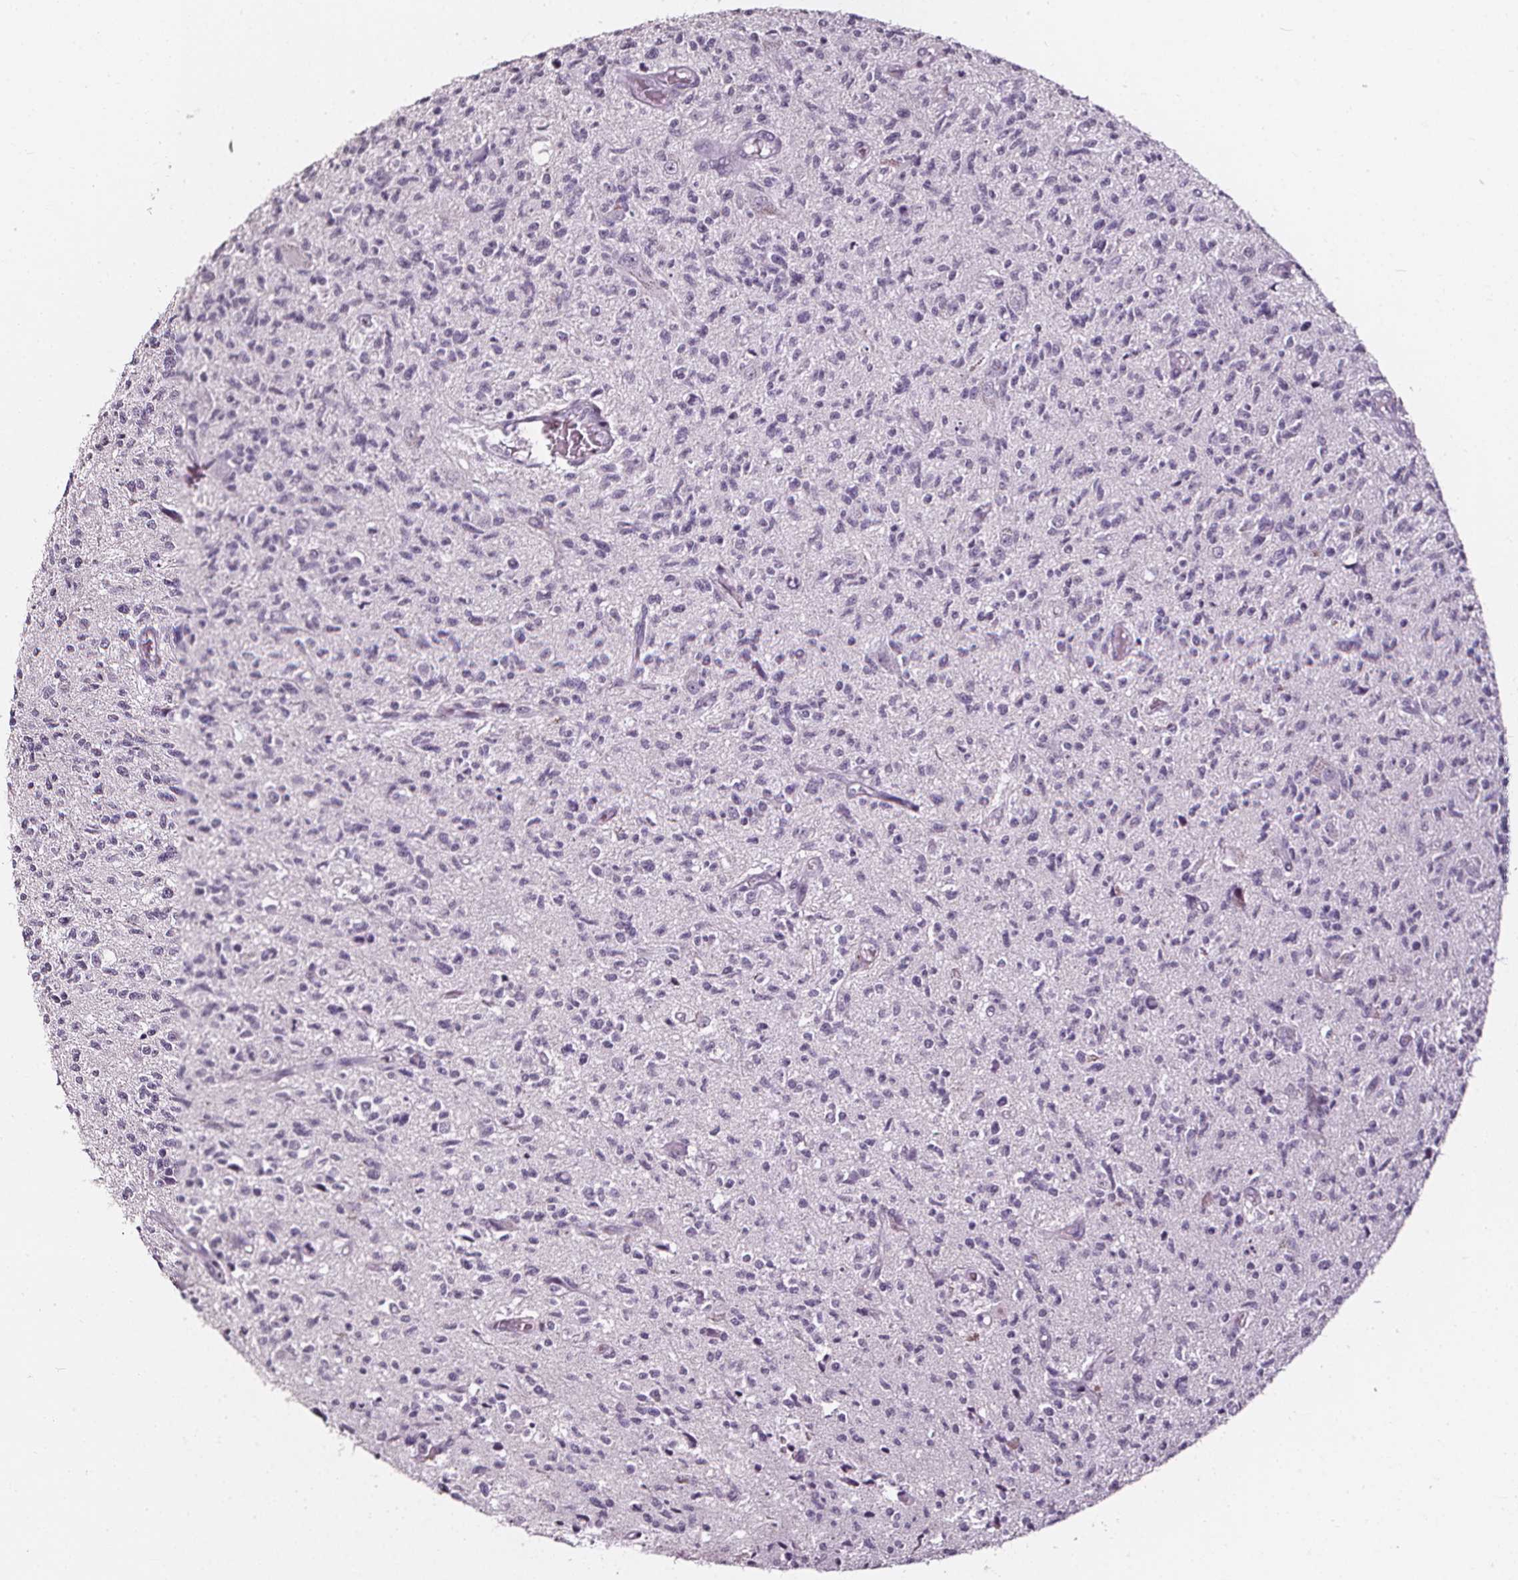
{"staining": {"intensity": "negative", "quantity": "none", "location": "none"}, "tissue": "glioma", "cell_type": "Tumor cells", "image_type": "cancer", "snomed": [{"axis": "morphology", "description": "Glioma, malignant, High grade"}, {"axis": "topography", "description": "Brain"}], "caption": "A high-resolution micrograph shows immunohistochemistry (IHC) staining of malignant high-grade glioma, which demonstrates no significant positivity in tumor cells.", "gene": "DEFA5", "patient": {"sex": "male", "age": 56}}